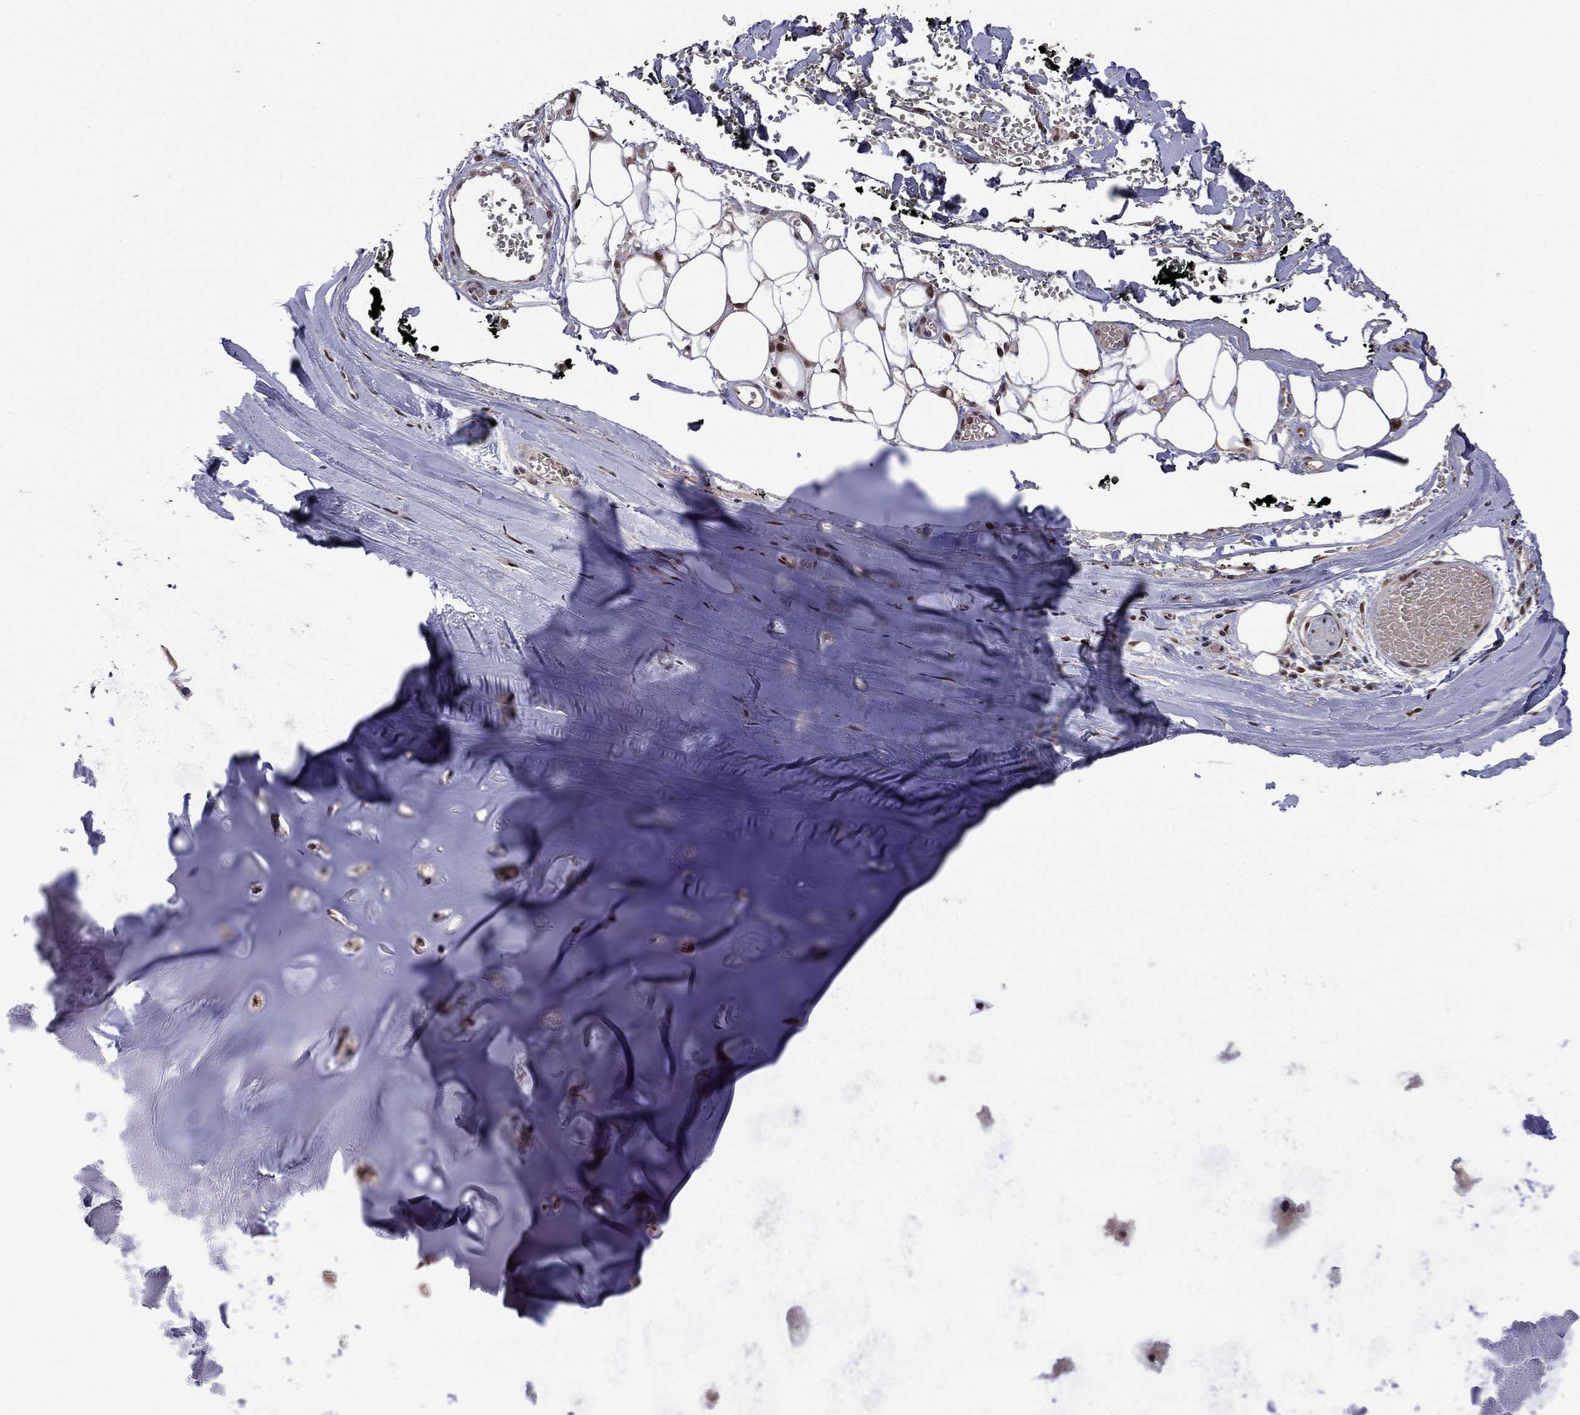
{"staining": {"intensity": "negative", "quantity": "none", "location": "none"}, "tissue": "adipose tissue", "cell_type": "Adipocytes", "image_type": "normal", "snomed": [{"axis": "morphology", "description": "Normal tissue, NOS"}, {"axis": "topography", "description": "Cartilage tissue"}], "caption": "A high-resolution histopathology image shows immunohistochemistry (IHC) staining of unremarkable adipose tissue, which exhibits no significant expression in adipocytes. Brightfield microscopy of immunohistochemistry stained with DAB (brown) and hematoxylin (blue), captured at high magnification.", "gene": "PSMD2", "patient": {"sex": "male", "age": 81}}